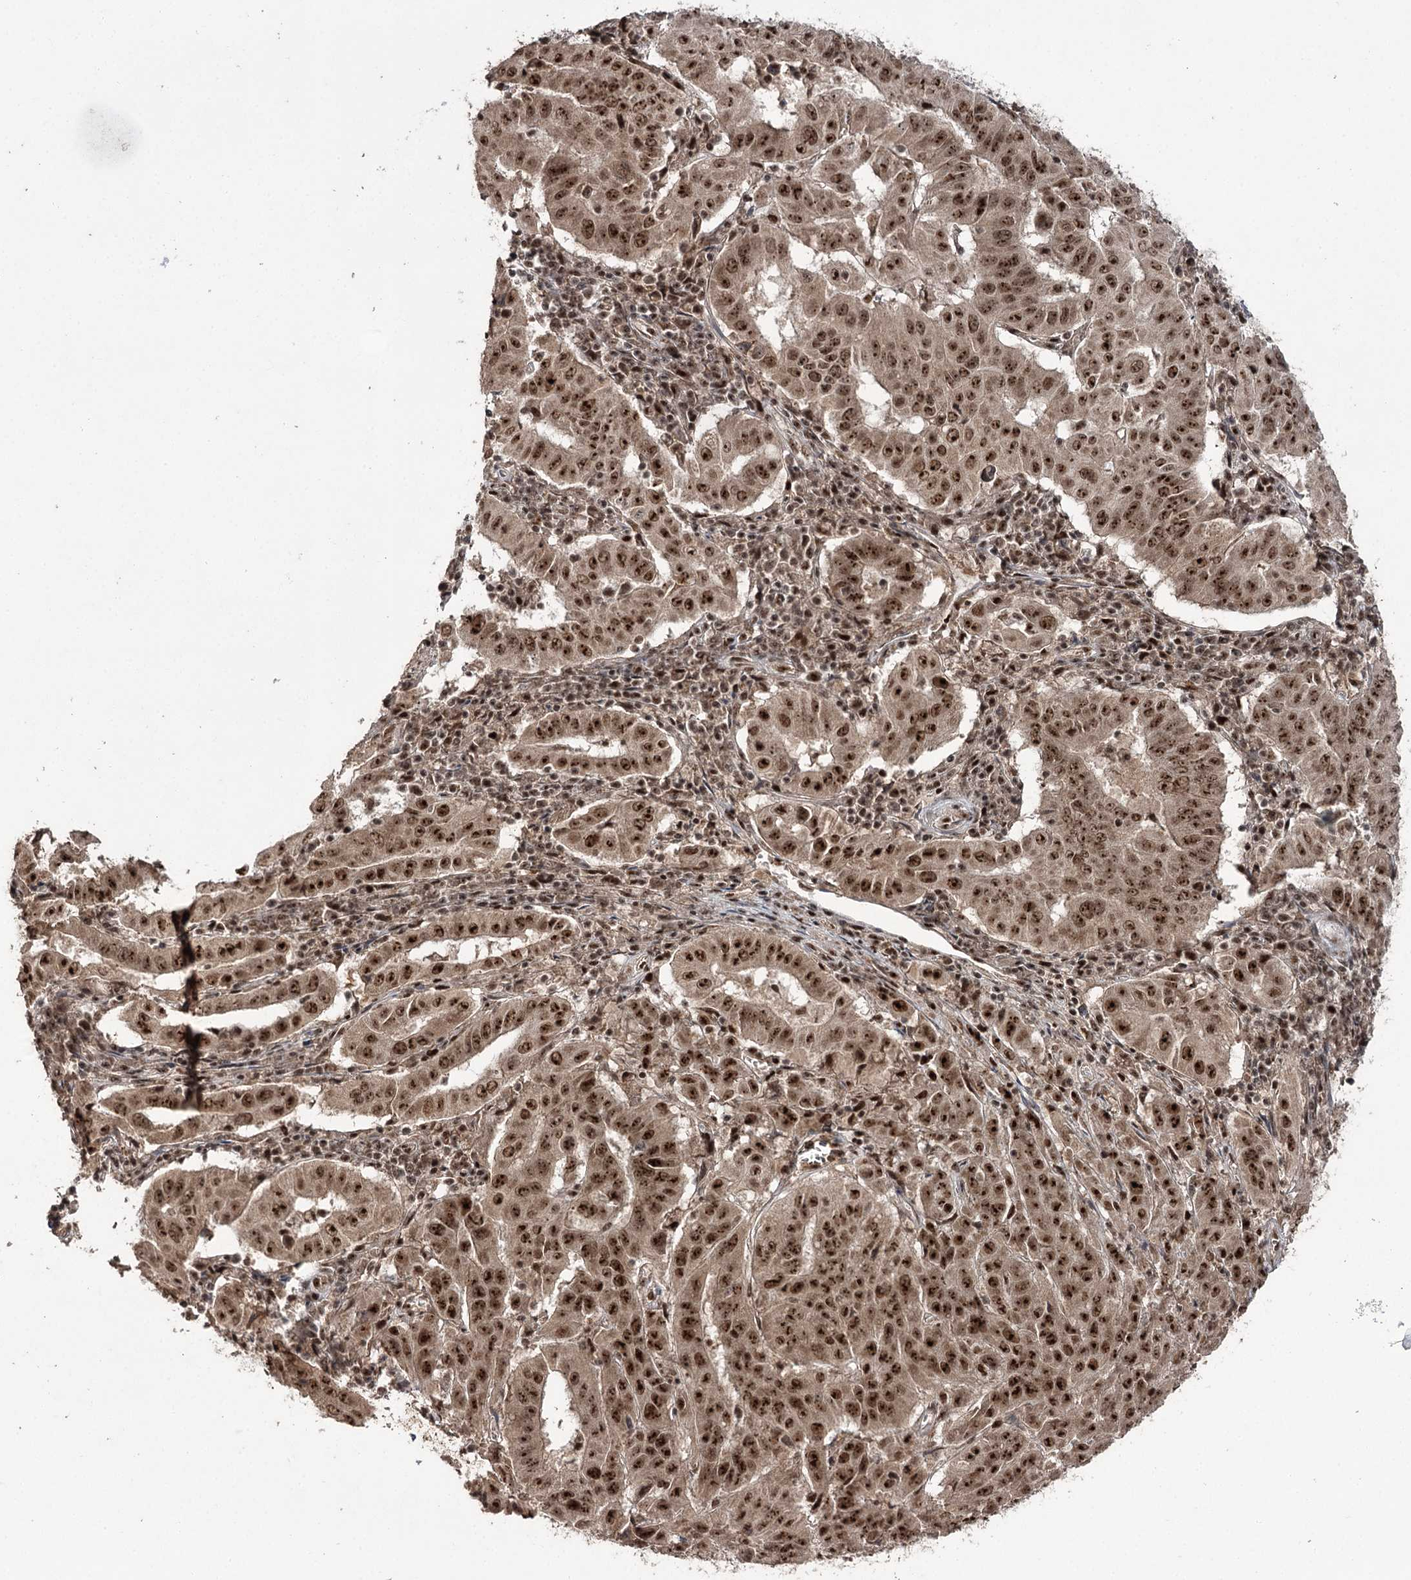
{"staining": {"intensity": "strong", "quantity": ">75%", "location": "nuclear"}, "tissue": "pancreatic cancer", "cell_type": "Tumor cells", "image_type": "cancer", "snomed": [{"axis": "morphology", "description": "Adenocarcinoma, NOS"}, {"axis": "topography", "description": "Pancreas"}], "caption": "Strong nuclear staining for a protein is present in approximately >75% of tumor cells of adenocarcinoma (pancreatic) using IHC.", "gene": "ERCC3", "patient": {"sex": "male", "age": 63}}